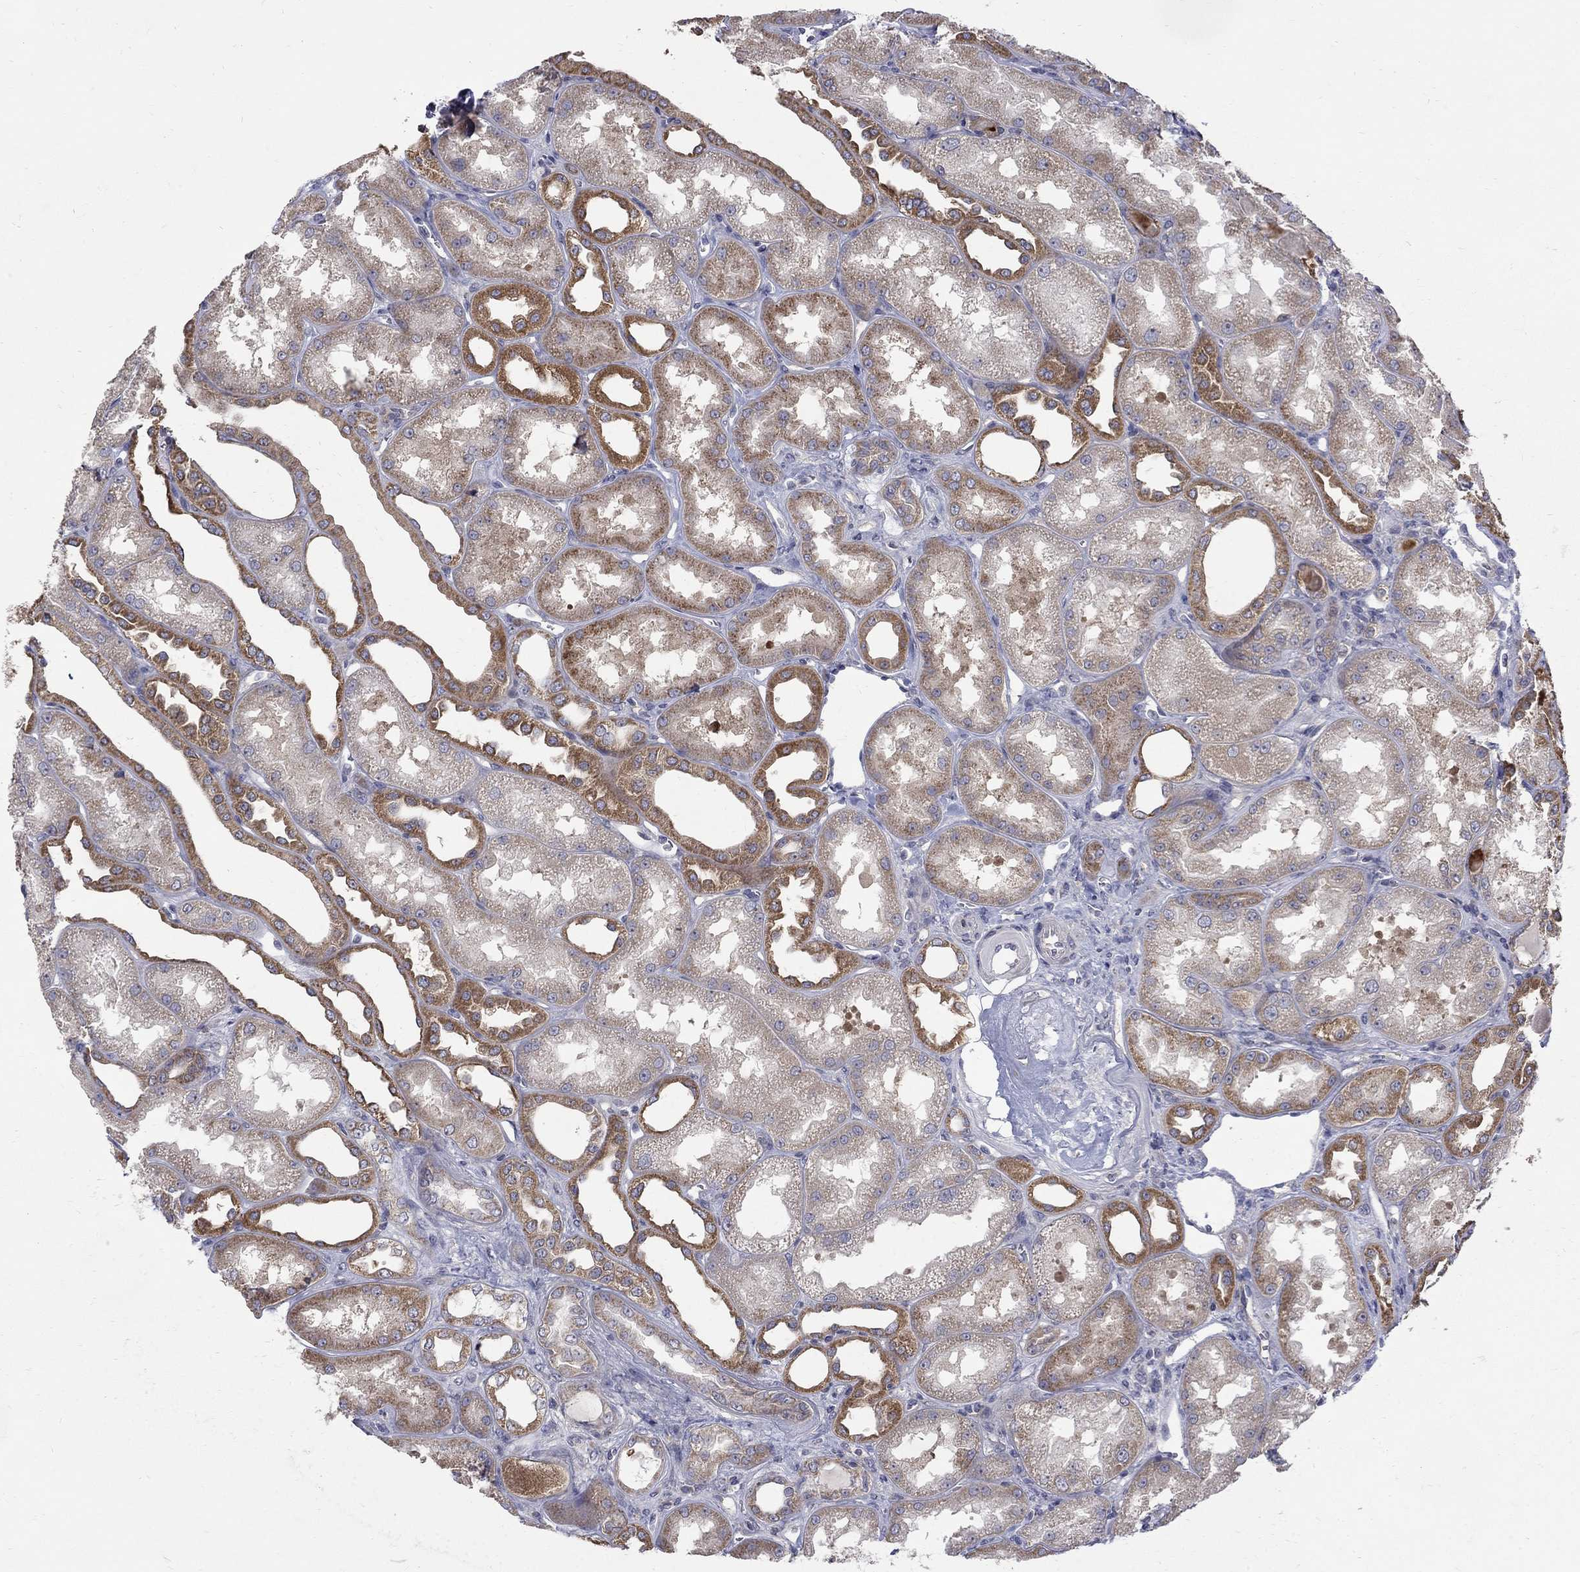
{"staining": {"intensity": "negative", "quantity": "none", "location": "none"}, "tissue": "kidney", "cell_type": "Cells in glomeruli", "image_type": "normal", "snomed": [{"axis": "morphology", "description": "Normal tissue, NOS"}, {"axis": "topography", "description": "Kidney"}], "caption": "Immunohistochemistry of normal human kidney exhibits no positivity in cells in glomeruli. (DAB (3,3'-diaminobenzidine) IHC with hematoxylin counter stain).", "gene": "SH2B1", "patient": {"sex": "male", "age": 61}}